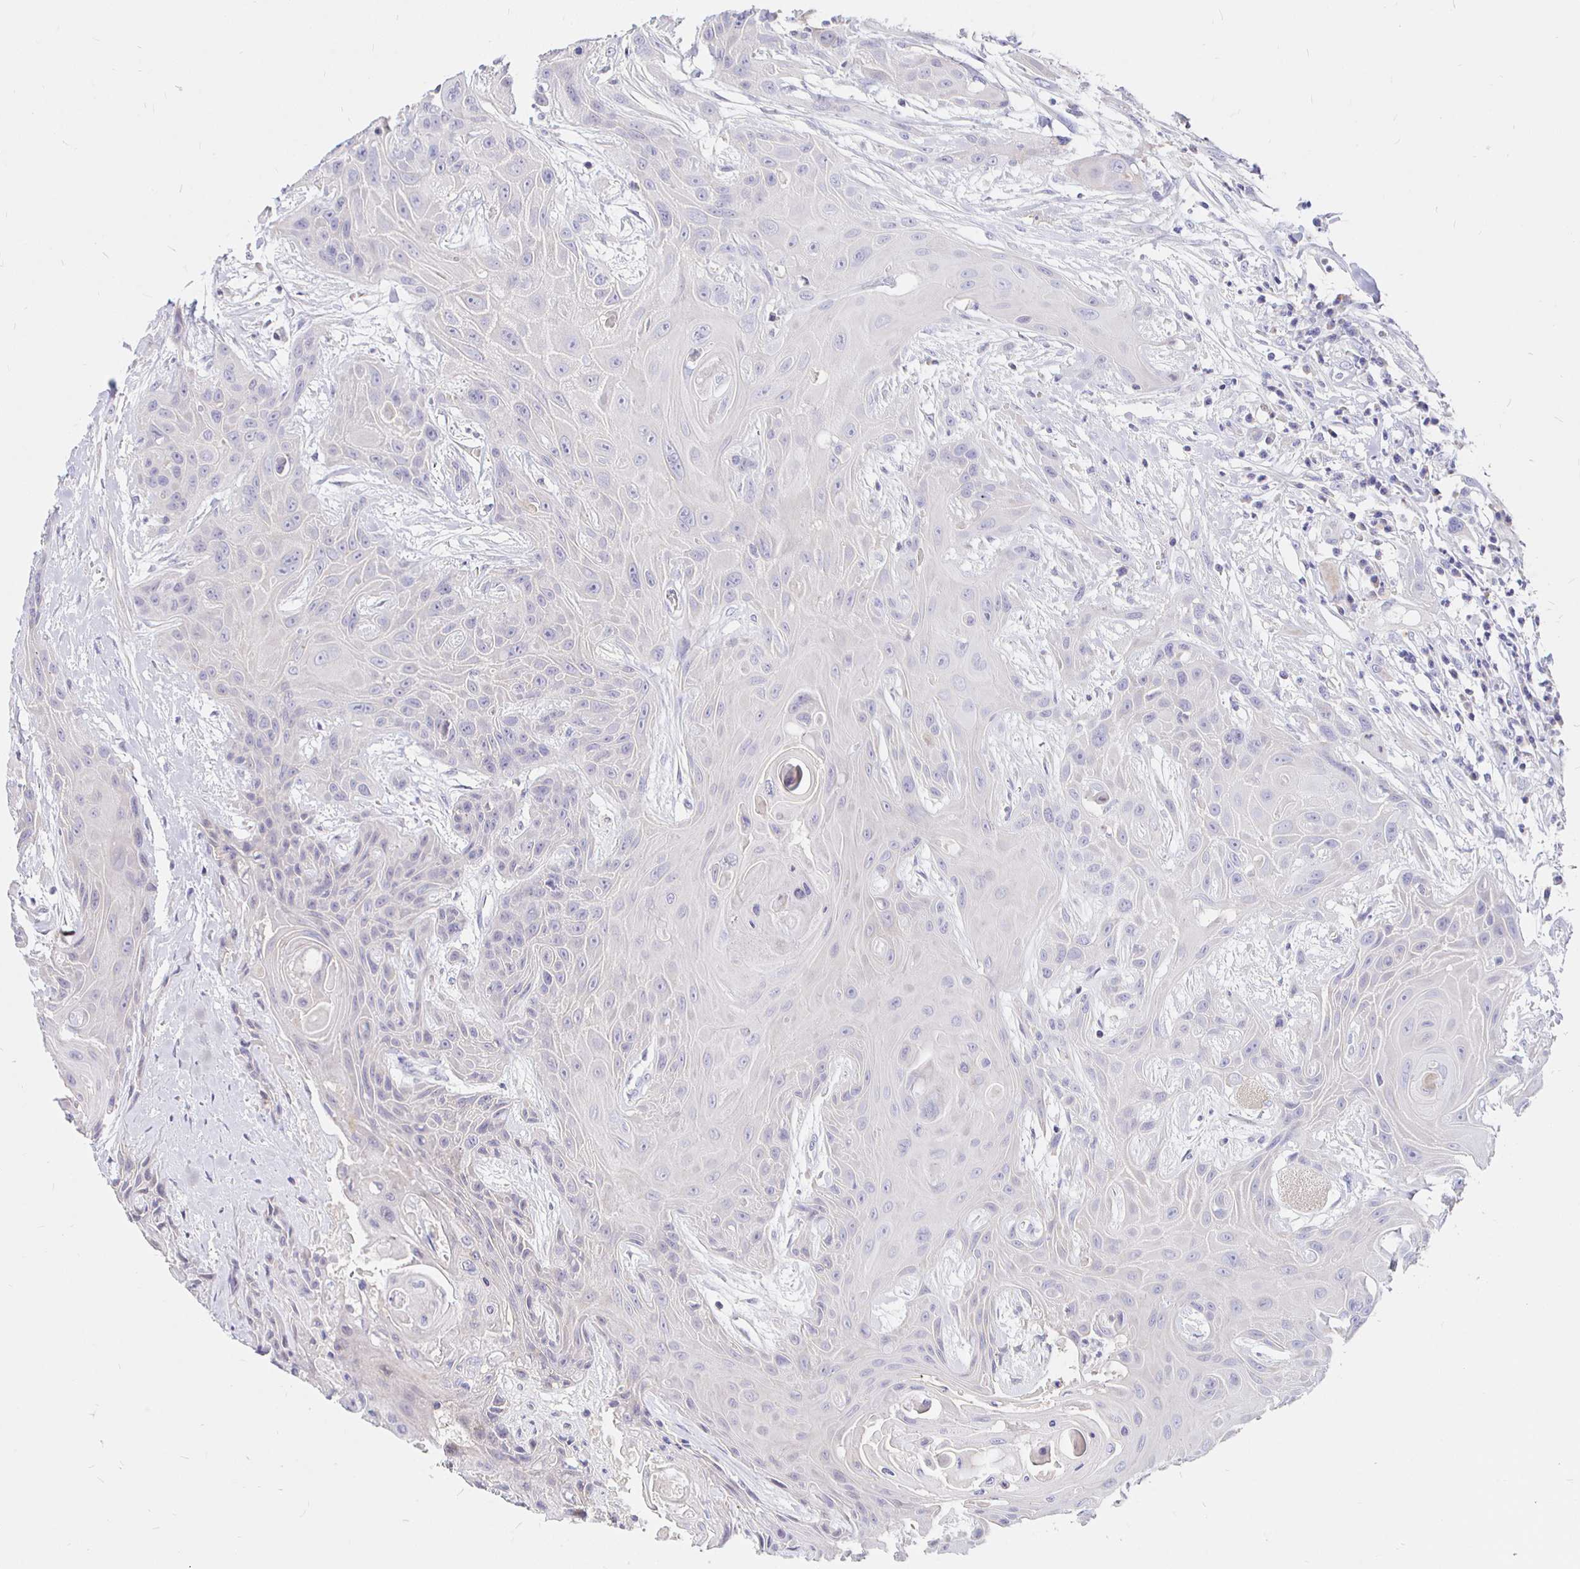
{"staining": {"intensity": "negative", "quantity": "none", "location": "none"}, "tissue": "head and neck cancer", "cell_type": "Tumor cells", "image_type": "cancer", "snomed": [{"axis": "morphology", "description": "Squamous cell carcinoma, NOS"}, {"axis": "topography", "description": "Head-Neck"}], "caption": "The image demonstrates no staining of tumor cells in head and neck cancer. Brightfield microscopy of immunohistochemistry (IHC) stained with DAB (3,3'-diaminobenzidine) (brown) and hematoxylin (blue), captured at high magnification.", "gene": "NECAB1", "patient": {"sex": "female", "age": 73}}